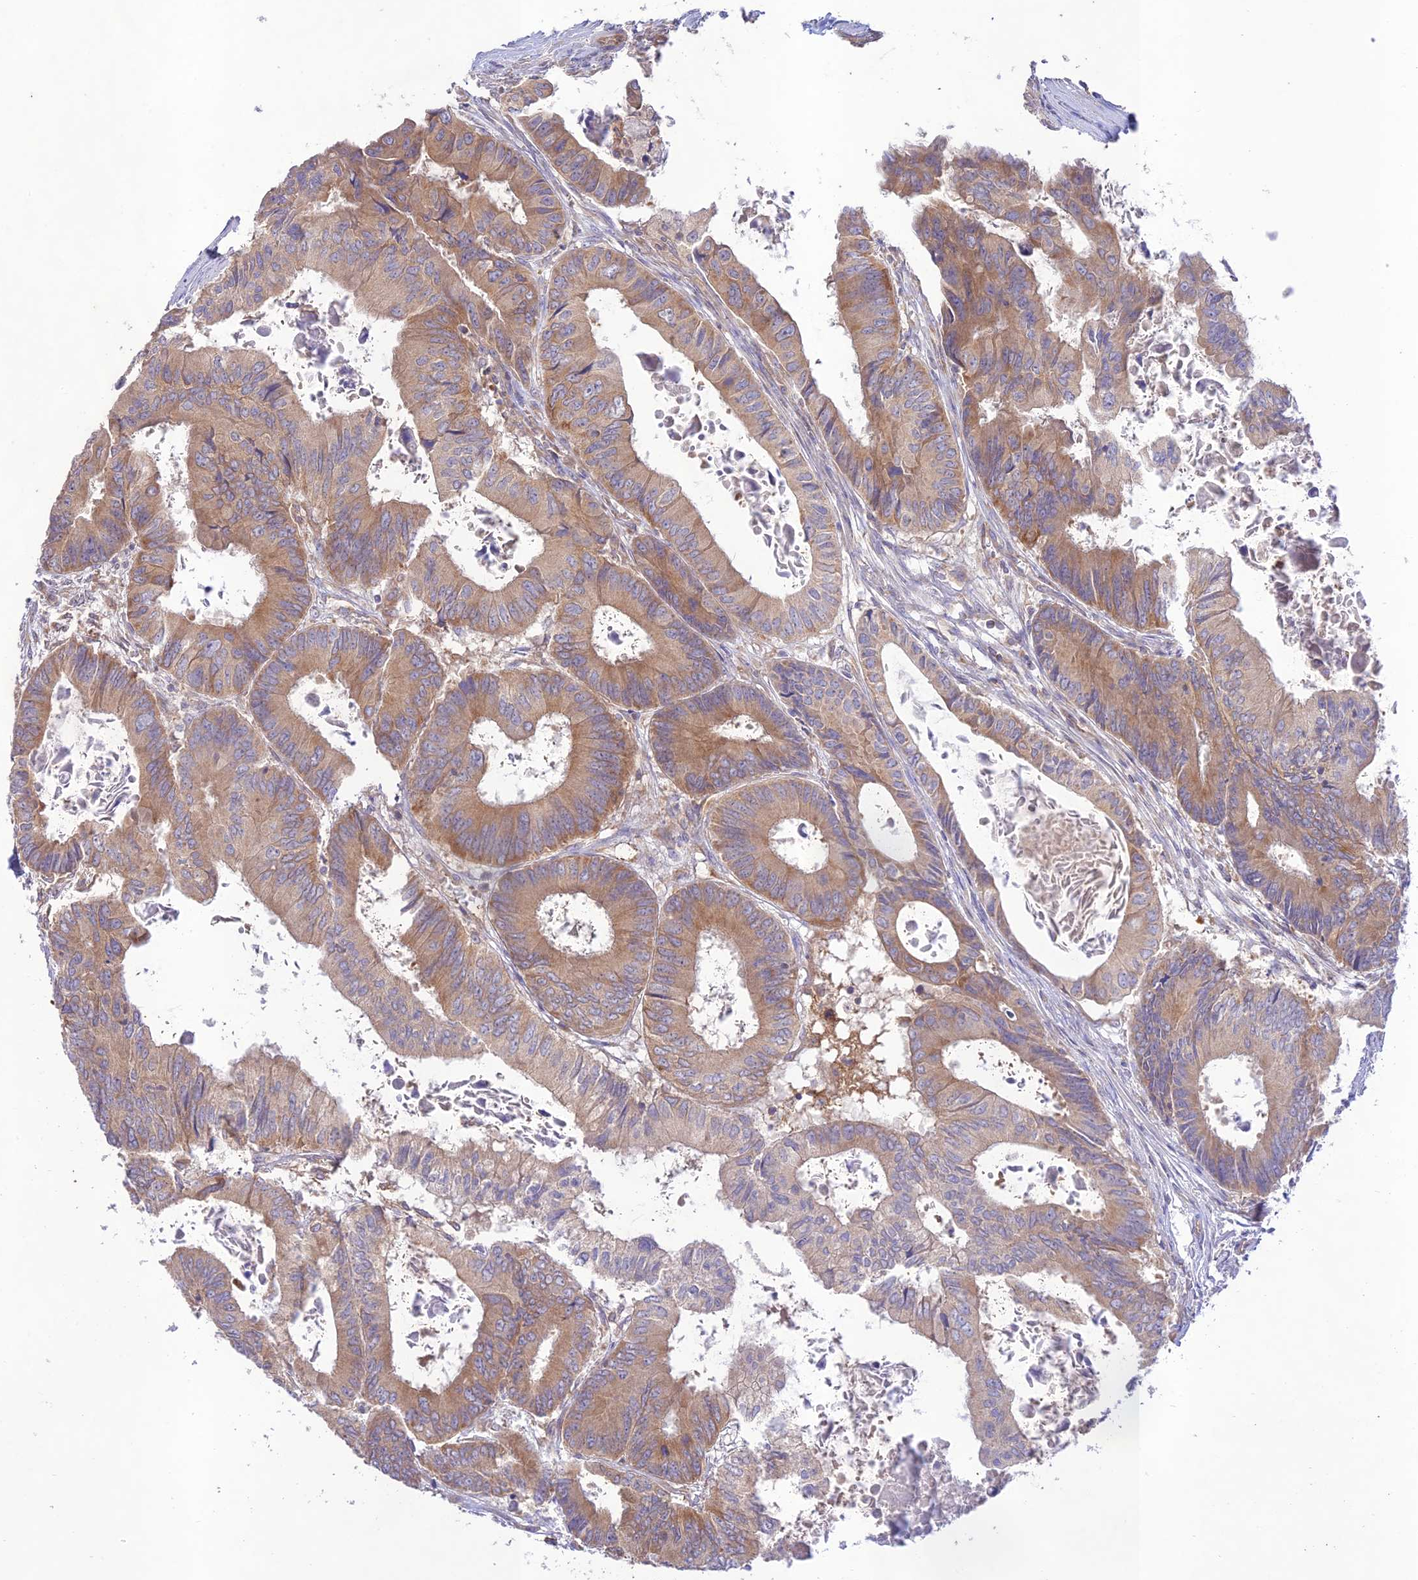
{"staining": {"intensity": "moderate", "quantity": ">75%", "location": "cytoplasmic/membranous"}, "tissue": "colorectal cancer", "cell_type": "Tumor cells", "image_type": "cancer", "snomed": [{"axis": "morphology", "description": "Adenocarcinoma, NOS"}, {"axis": "topography", "description": "Colon"}], "caption": "IHC (DAB (3,3'-diaminobenzidine)) staining of human colorectal adenocarcinoma displays moderate cytoplasmic/membranous protein expression in approximately >75% of tumor cells. The protein of interest is stained brown, and the nuclei are stained in blue (DAB IHC with brightfield microscopy, high magnification).", "gene": "TMEM259", "patient": {"sex": "male", "age": 85}}